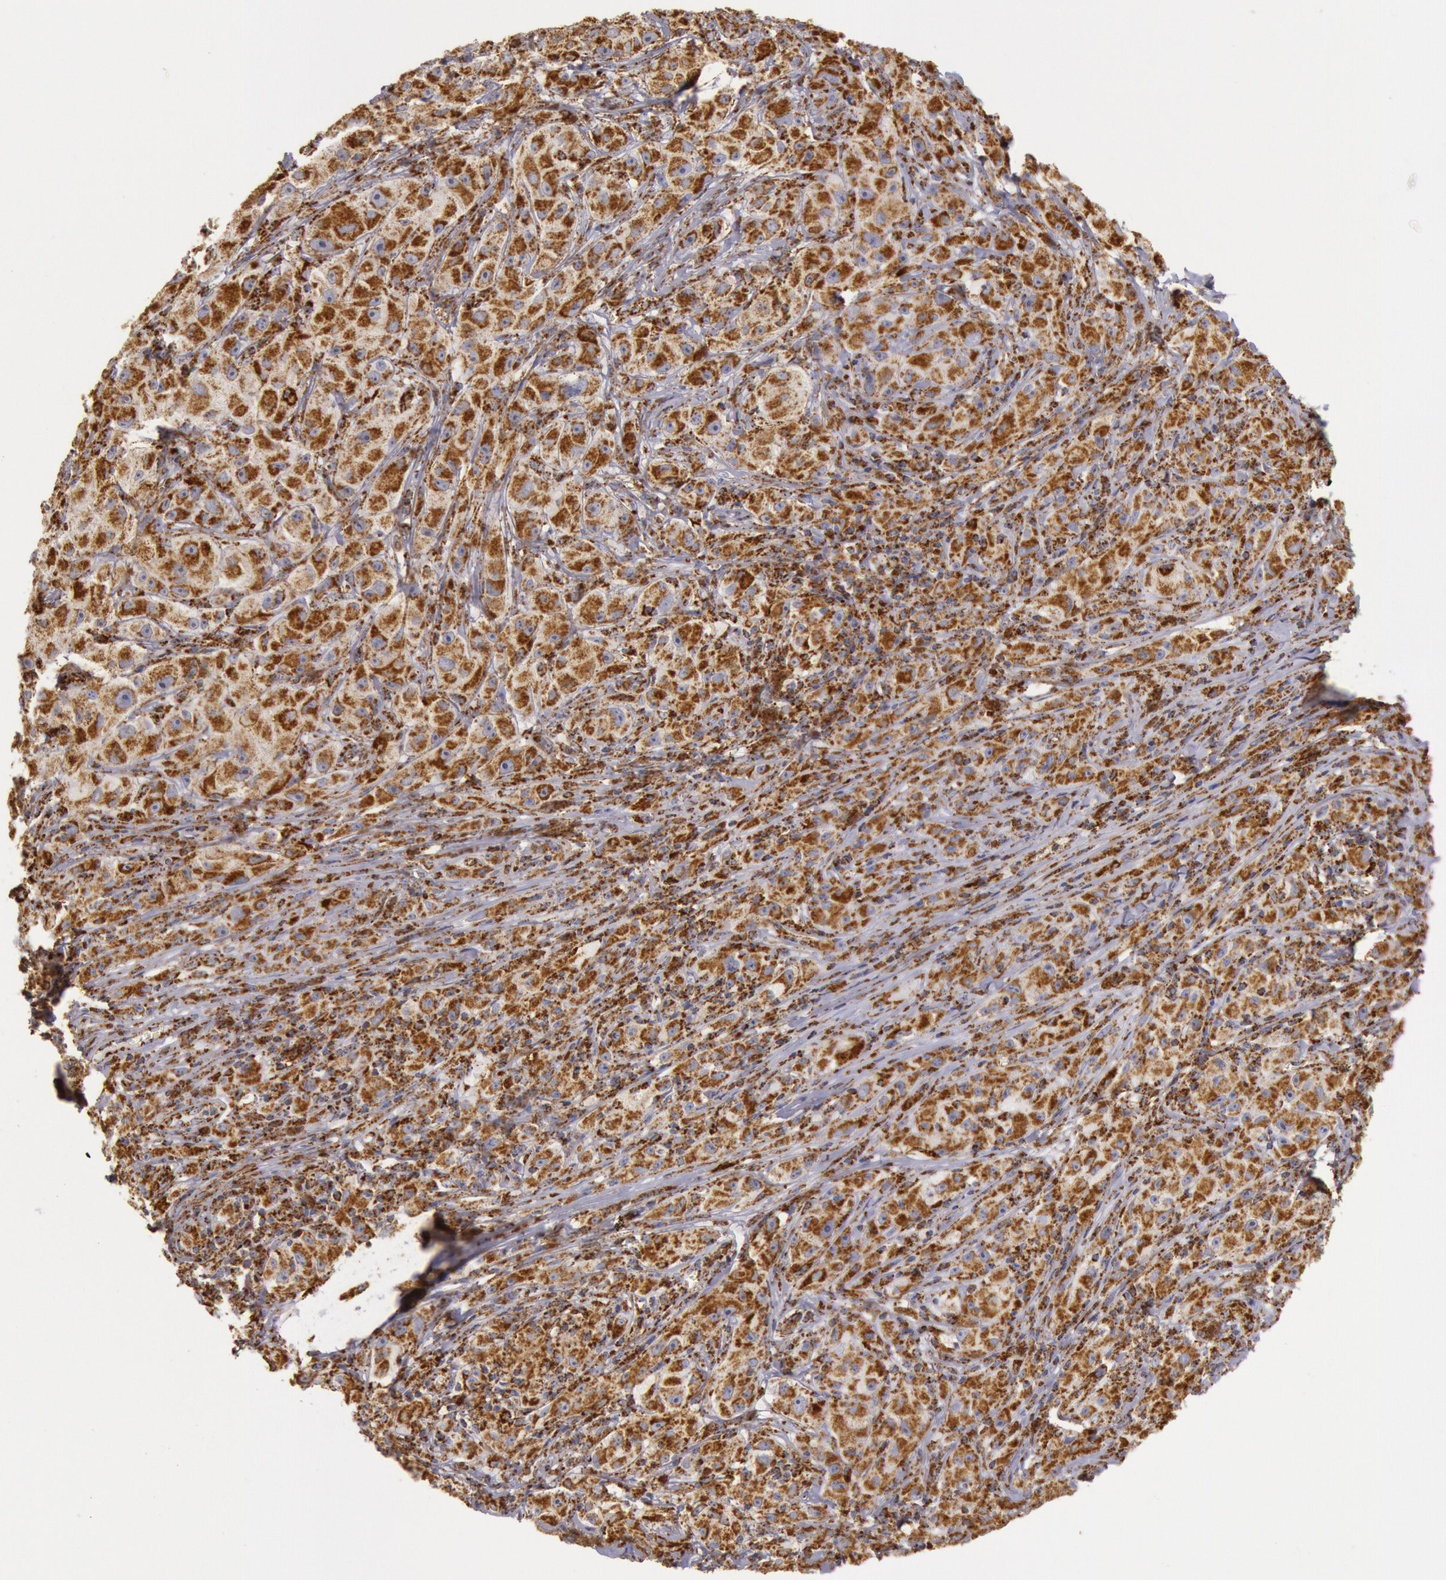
{"staining": {"intensity": "strong", "quantity": ">75%", "location": "cytoplasmic/membranous"}, "tissue": "melanoma", "cell_type": "Tumor cells", "image_type": "cancer", "snomed": [{"axis": "morphology", "description": "Malignant melanoma, NOS"}, {"axis": "topography", "description": "Skin"}], "caption": "IHC micrograph of neoplastic tissue: malignant melanoma stained using immunohistochemistry (IHC) reveals high levels of strong protein expression localized specifically in the cytoplasmic/membranous of tumor cells, appearing as a cytoplasmic/membranous brown color.", "gene": "CYC1", "patient": {"sex": "male", "age": 56}}